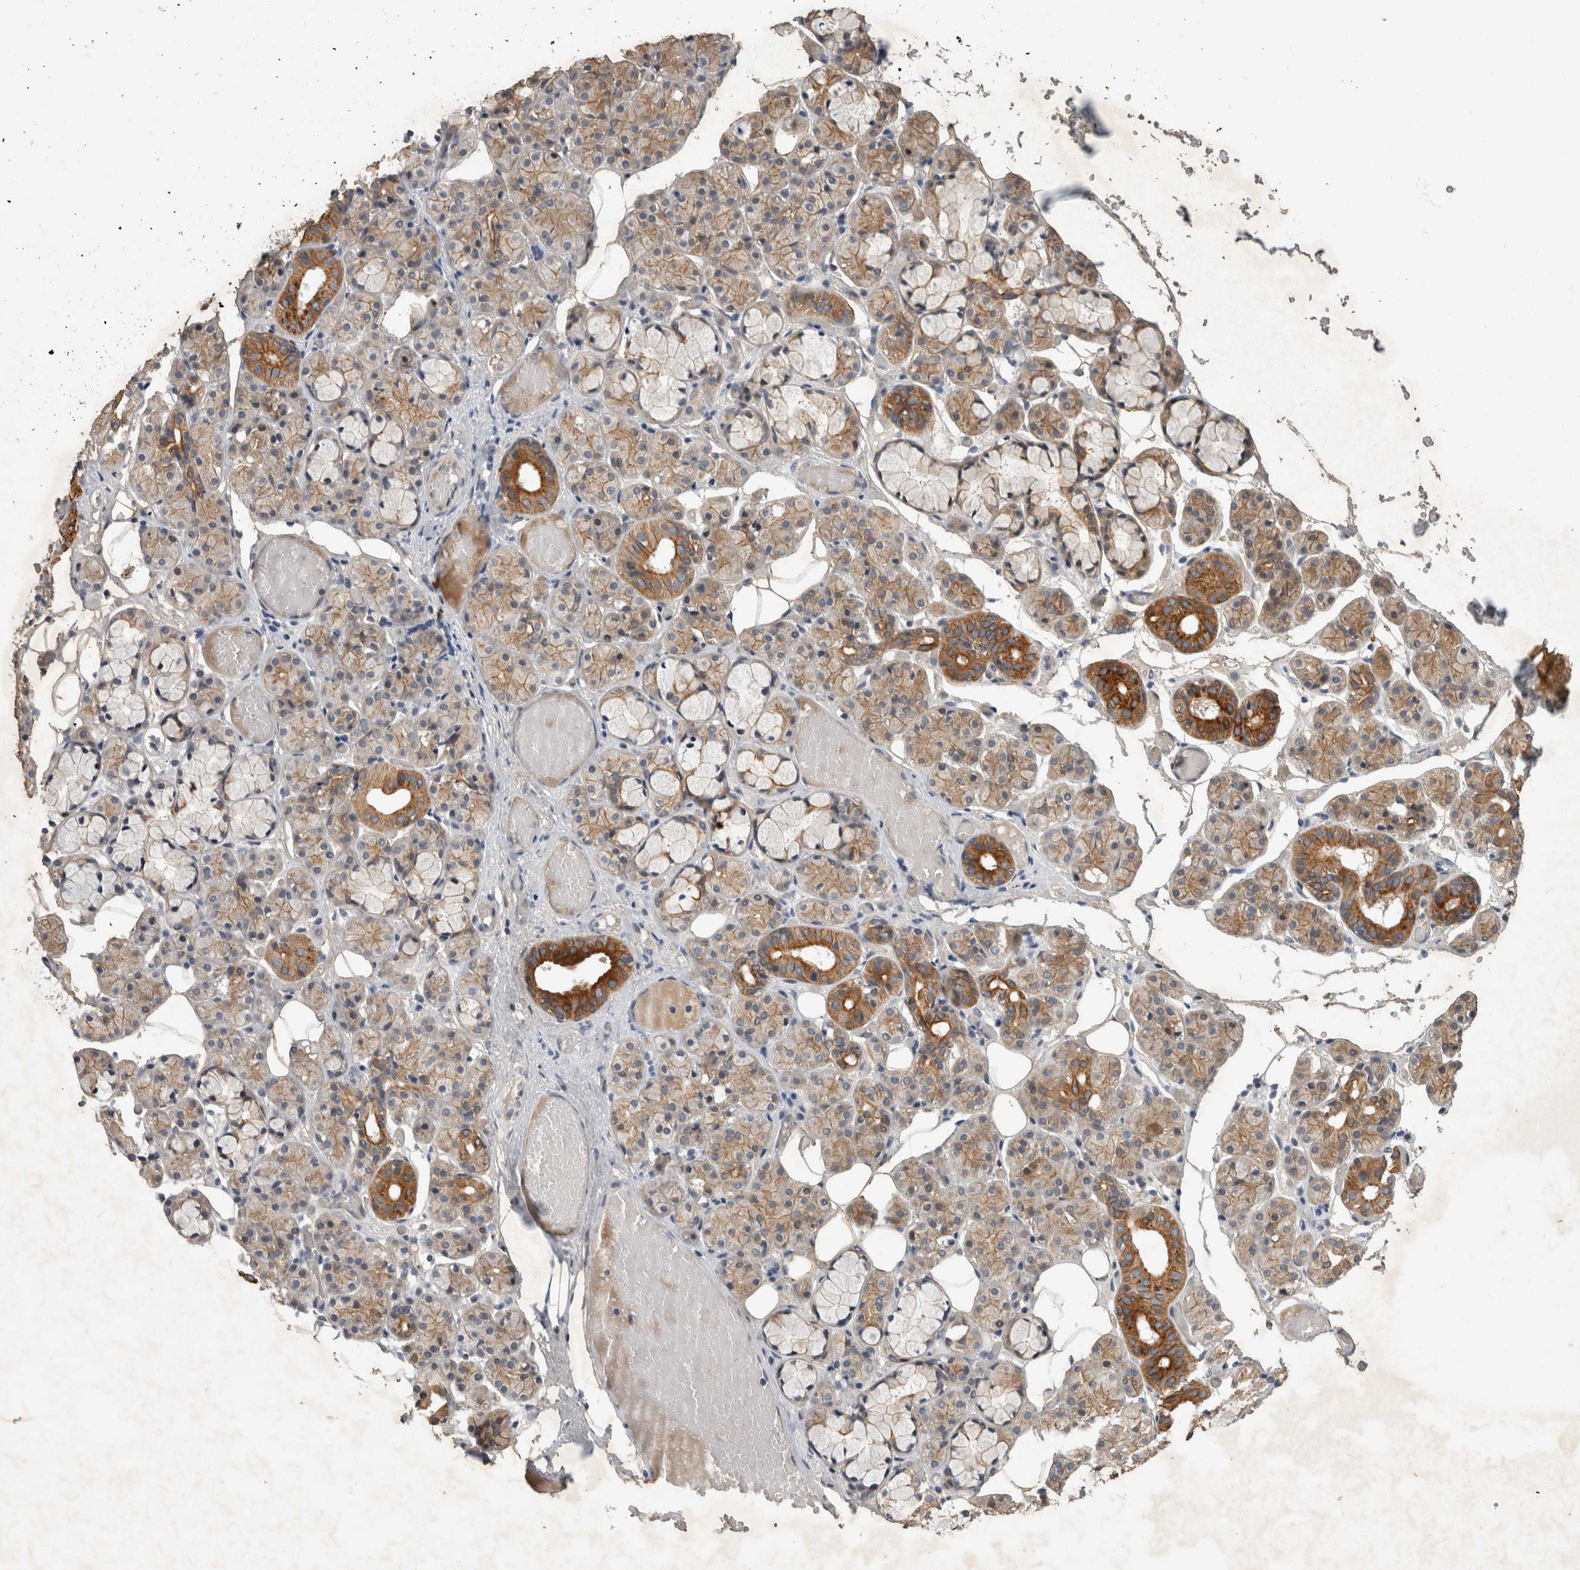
{"staining": {"intensity": "moderate", "quantity": "25%-75%", "location": "cytoplasmic/membranous"}, "tissue": "salivary gland", "cell_type": "Glandular cells", "image_type": "normal", "snomed": [{"axis": "morphology", "description": "Normal tissue, NOS"}, {"axis": "topography", "description": "Salivary gland"}], "caption": "Immunohistochemical staining of benign human salivary gland displays 25%-75% levels of moderate cytoplasmic/membranous protein staining in about 25%-75% of glandular cells.", "gene": "RHPN1", "patient": {"sex": "male", "age": 63}}